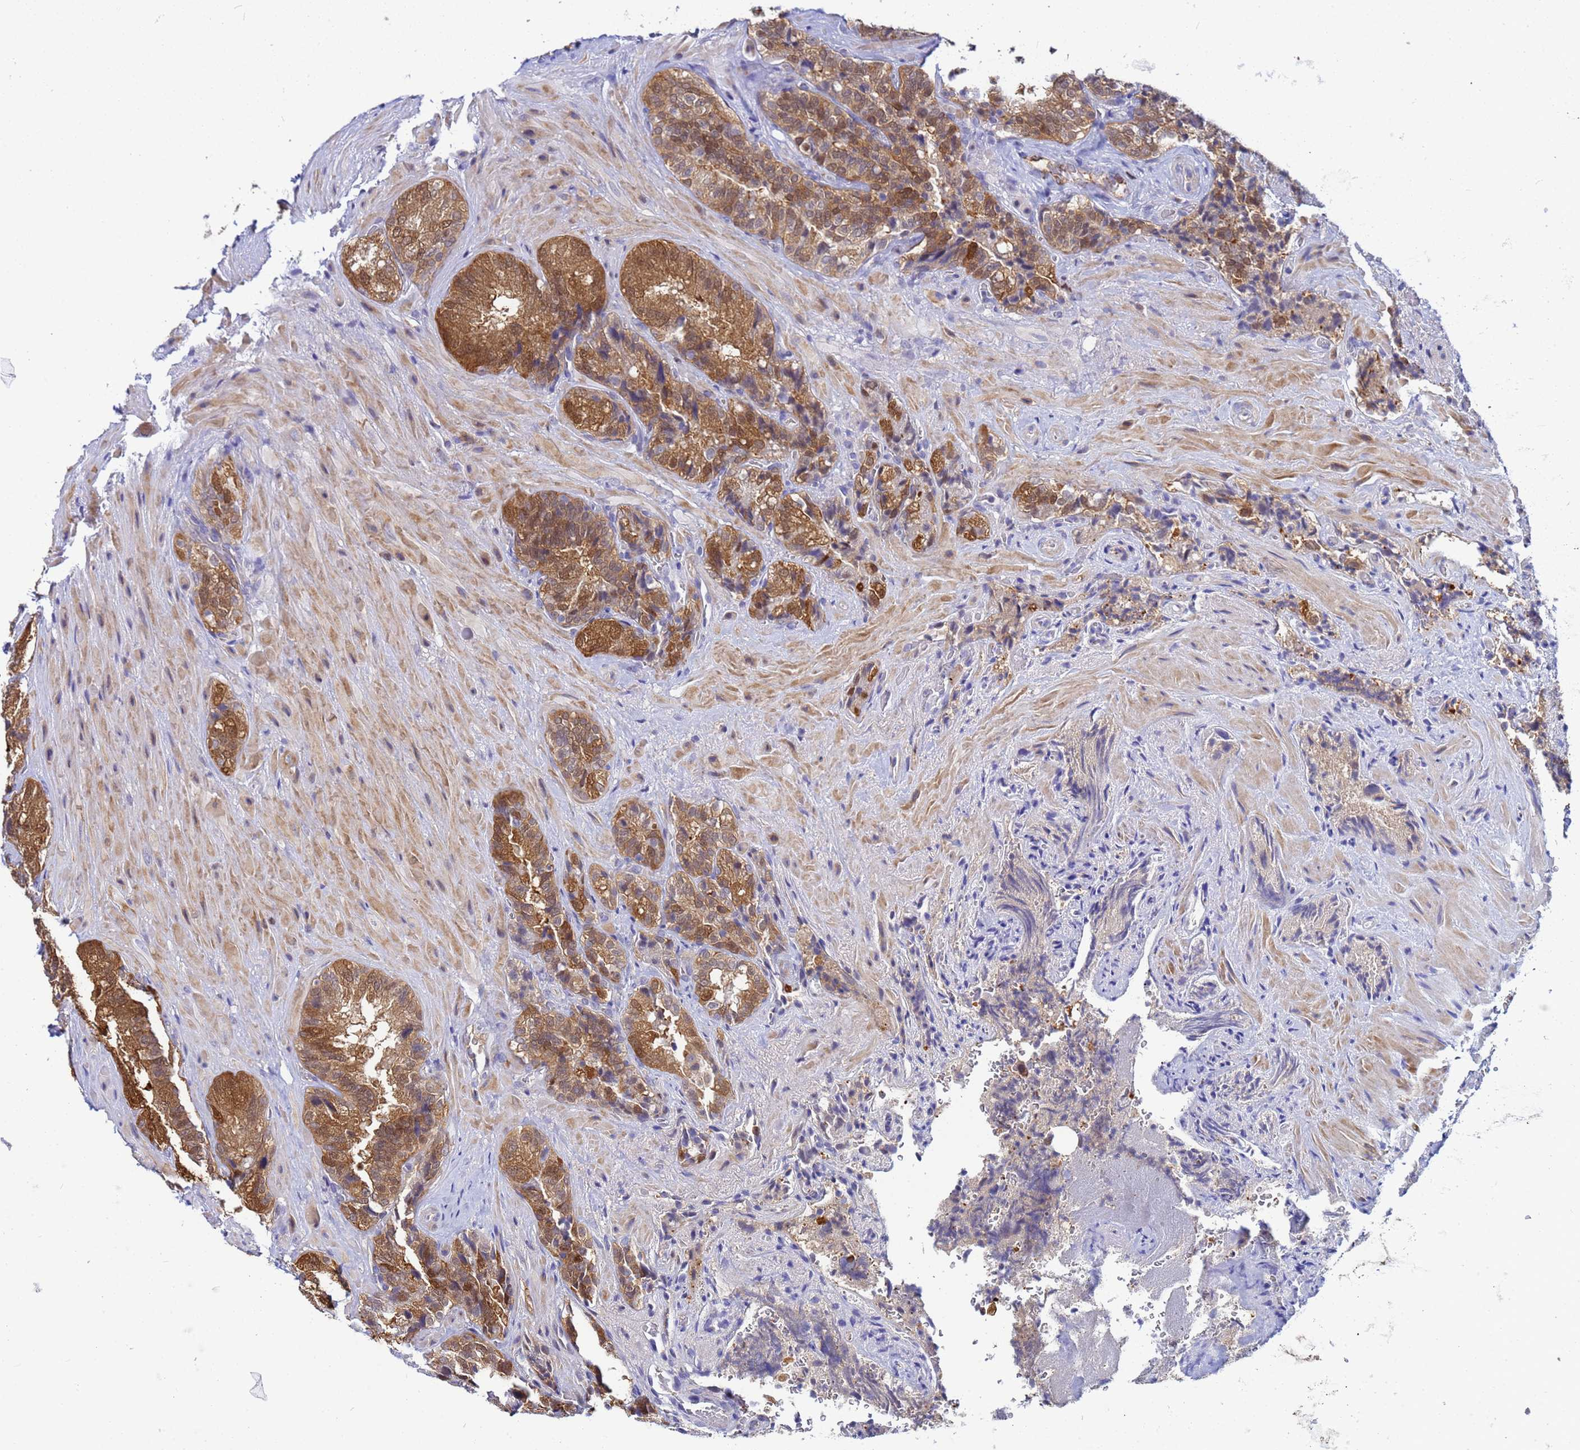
{"staining": {"intensity": "moderate", "quantity": ">75%", "location": "cytoplasmic/membranous,nuclear"}, "tissue": "seminal vesicle", "cell_type": "Glandular cells", "image_type": "normal", "snomed": [{"axis": "morphology", "description": "Normal tissue, NOS"}, {"axis": "topography", "description": "Prostate and seminal vesicle, NOS"}, {"axis": "topography", "description": "Prostate"}, {"axis": "topography", "description": "Seminal veicle"}], "caption": "Immunohistochemical staining of unremarkable seminal vesicle displays >75% levels of moderate cytoplasmic/membranous,nuclear protein positivity in about >75% of glandular cells.", "gene": "SLC25A37", "patient": {"sex": "male", "age": 67}}